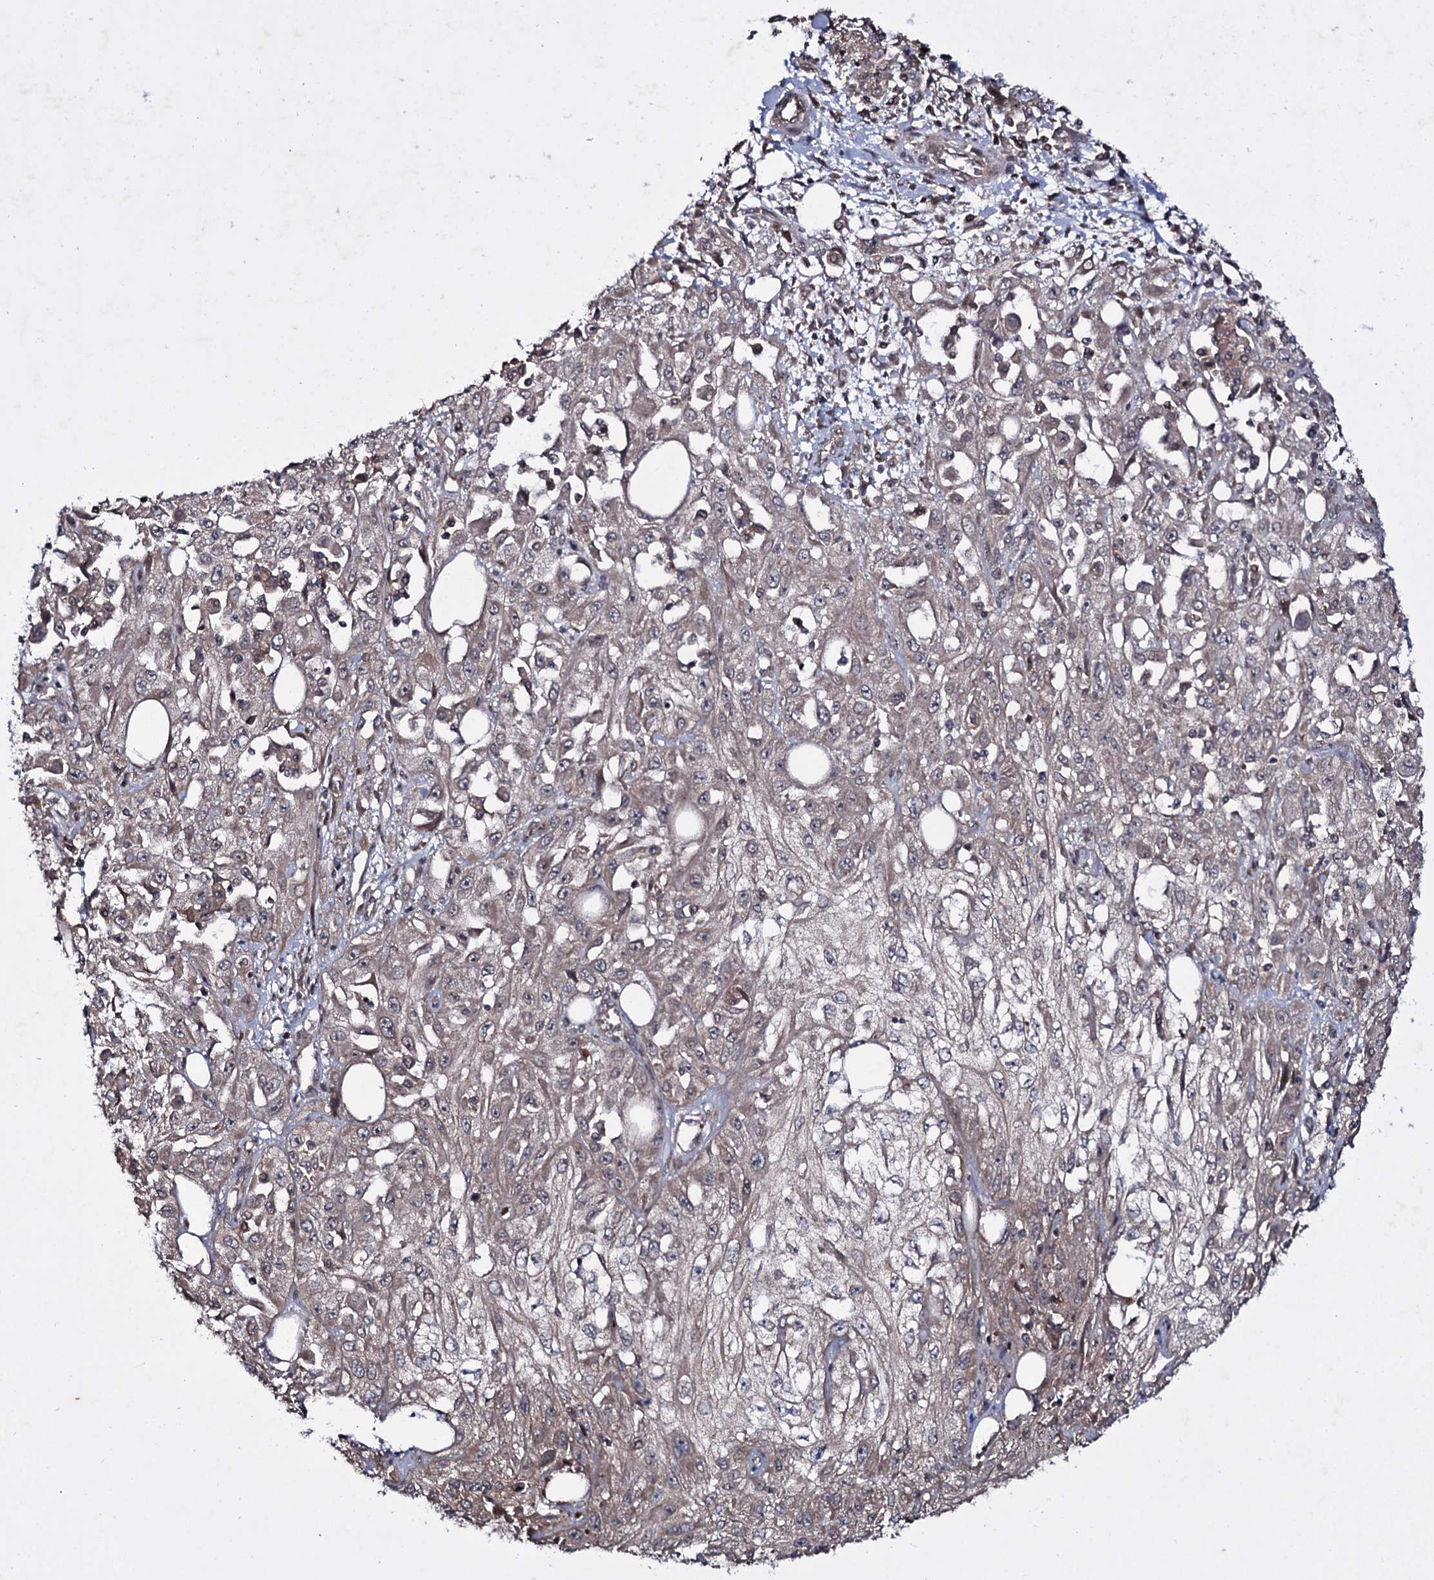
{"staining": {"intensity": "weak", "quantity": ">75%", "location": "cytoplasmic/membranous"}, "tissue": "skin cancer", "cell_type": "Tumor cells", "image_type": "cancer", "snomed": [{"axis": "morphology", "description": "Squamous cell carcinoma, NOS"}, {"axis": "morphology", "description": "Squamous cell carcinoma, metastatic, NOS"}, {"axis": "topography", "description": "Skin"}, {"axis": "topography", "description": "Lymph node"}], "caption": "A brown stain highlights weak cytoplasmic/membranous expression of a protein in human skin squamous cell carcinoma tumor cells.", "gene": "SNAP23", "patient": {"sex": "male", "age": 75}}